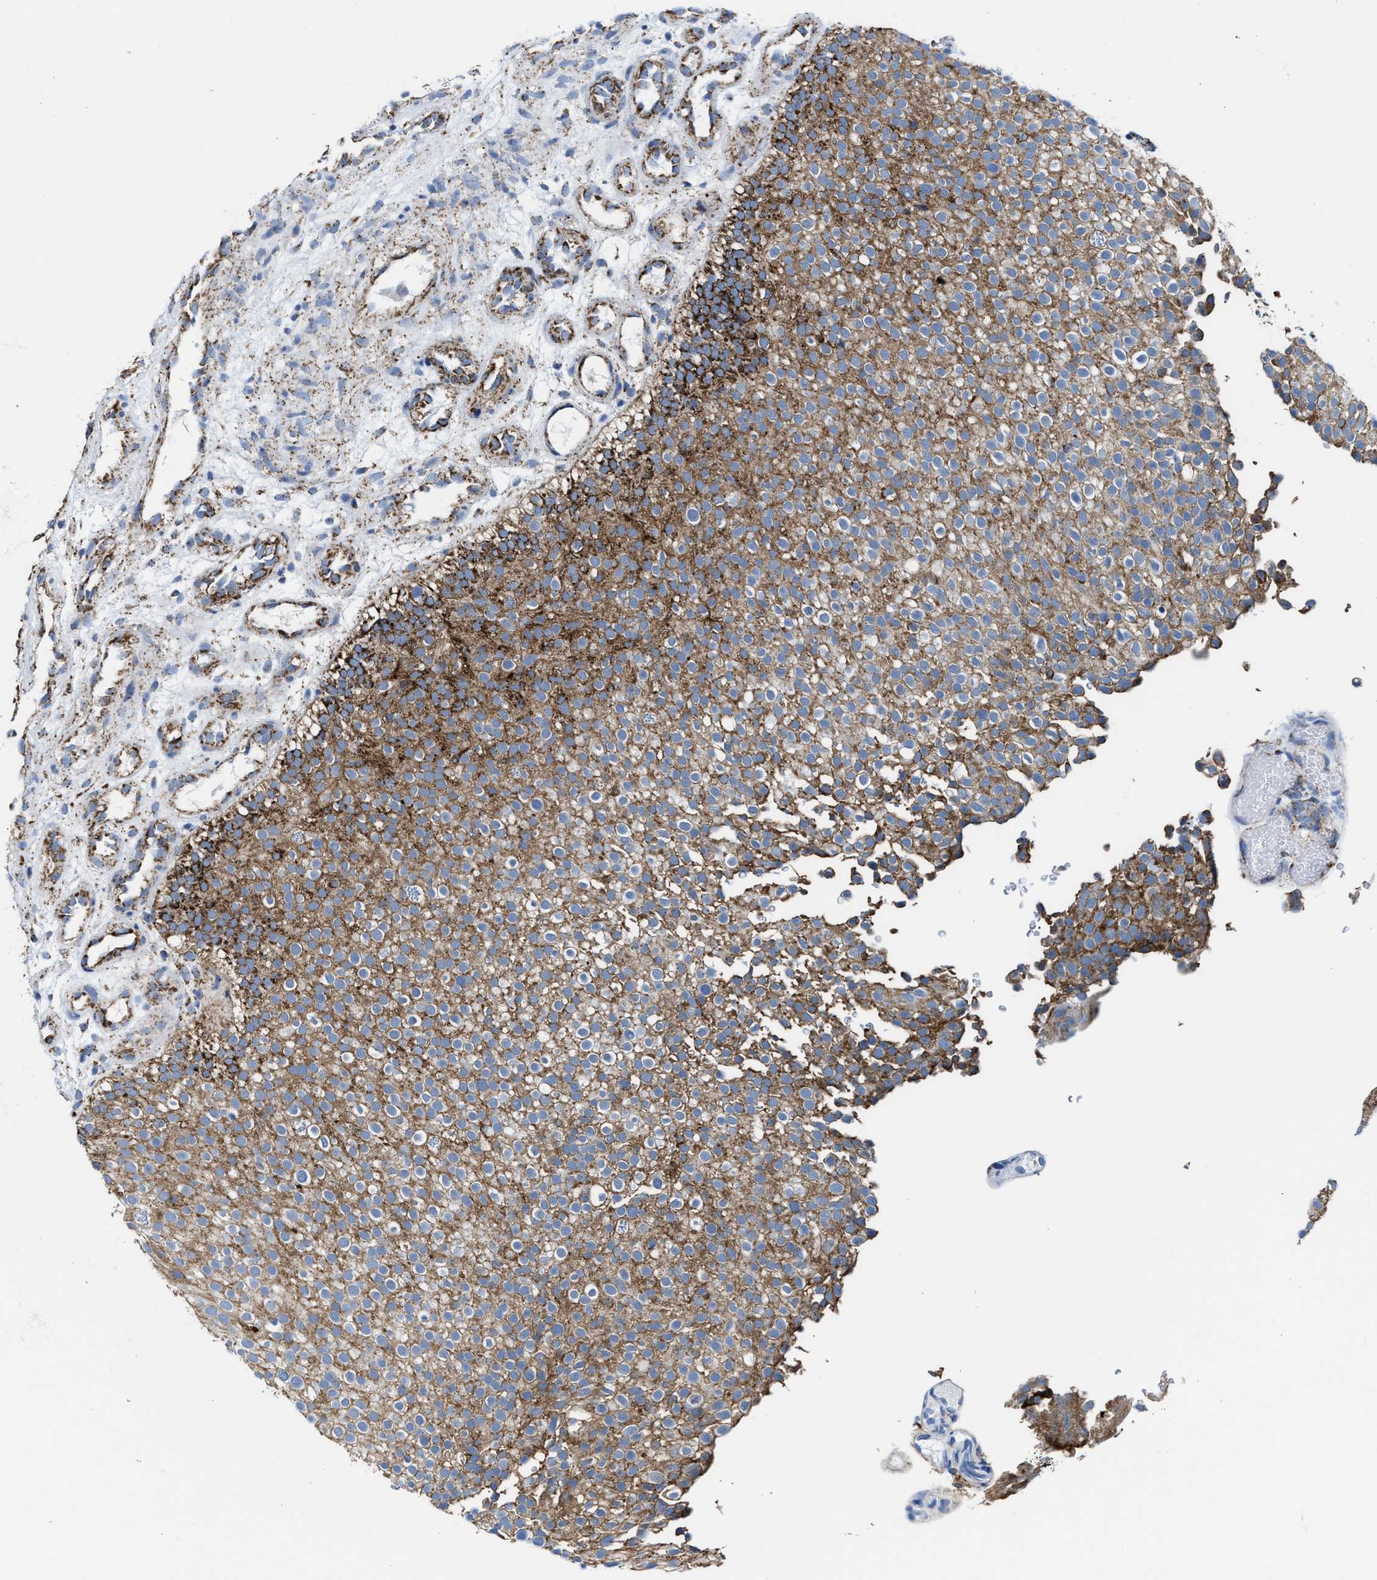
{"staining": {"intensity": "moderate", "quantity": ">75%", "location": "cytoplasmic/membranous"}, "tissue": "urothelial cancer", "cell_type": "Tumor cells", "image_type": "cancer", "snomed": [{"axis": "morphology", "description": "Urothelial carcinoma, Low grade"}, {"axis": "topography", "description": "Urinary bladder"}], "caption": "Tumor cells display medium levels of moderate cytoplasmic/membranous staining in about >75% of cells in urothelial cancer. Immunohistochemistry (ihc) stains the protein of interest in brown and the nuclei are stained blue.", "gene": "ALDH1B1", "patient": {"sex": "male", "age": 78}}